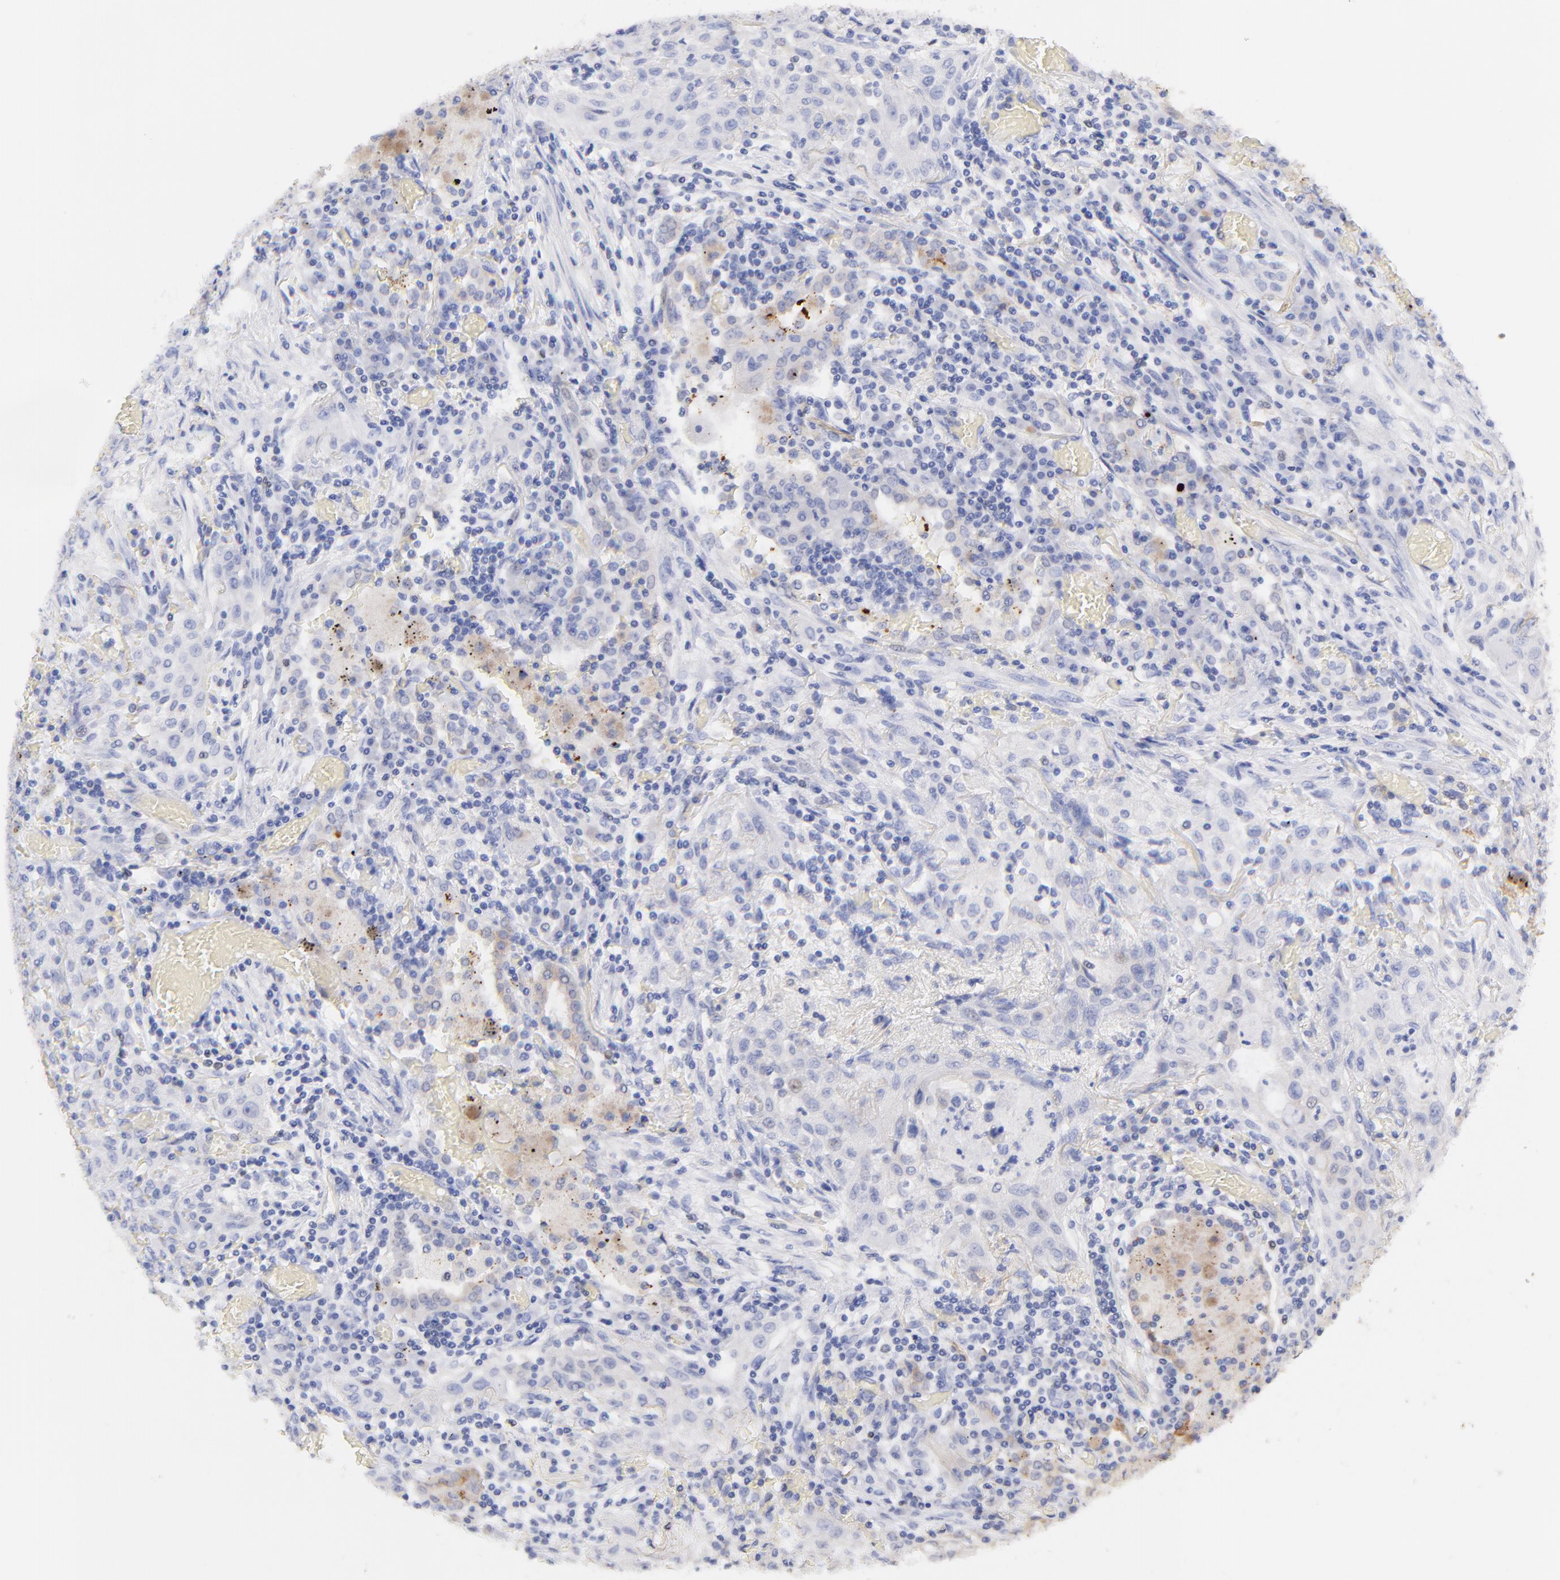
{"staining": {"intensity": "weak", "quantity": "<25%", "location": "cytoplasmic/membranous"}, "tissue": "lung cancer", "cell_type": "Tumor cells", "image_type": "cancer", "snomed": [{"axis": "morphology", "description": "Squamous cell carcinoma, NOS"}, {"axis": "topography", "description": "Lung"}], "caption": "DAB immunohistochemical staining of human squamous cell carcinoma (lung) exhibits no significant staining in tumor cells.", "gene": "CFAP57", "patient": {"sex": "female", "age": 47}}